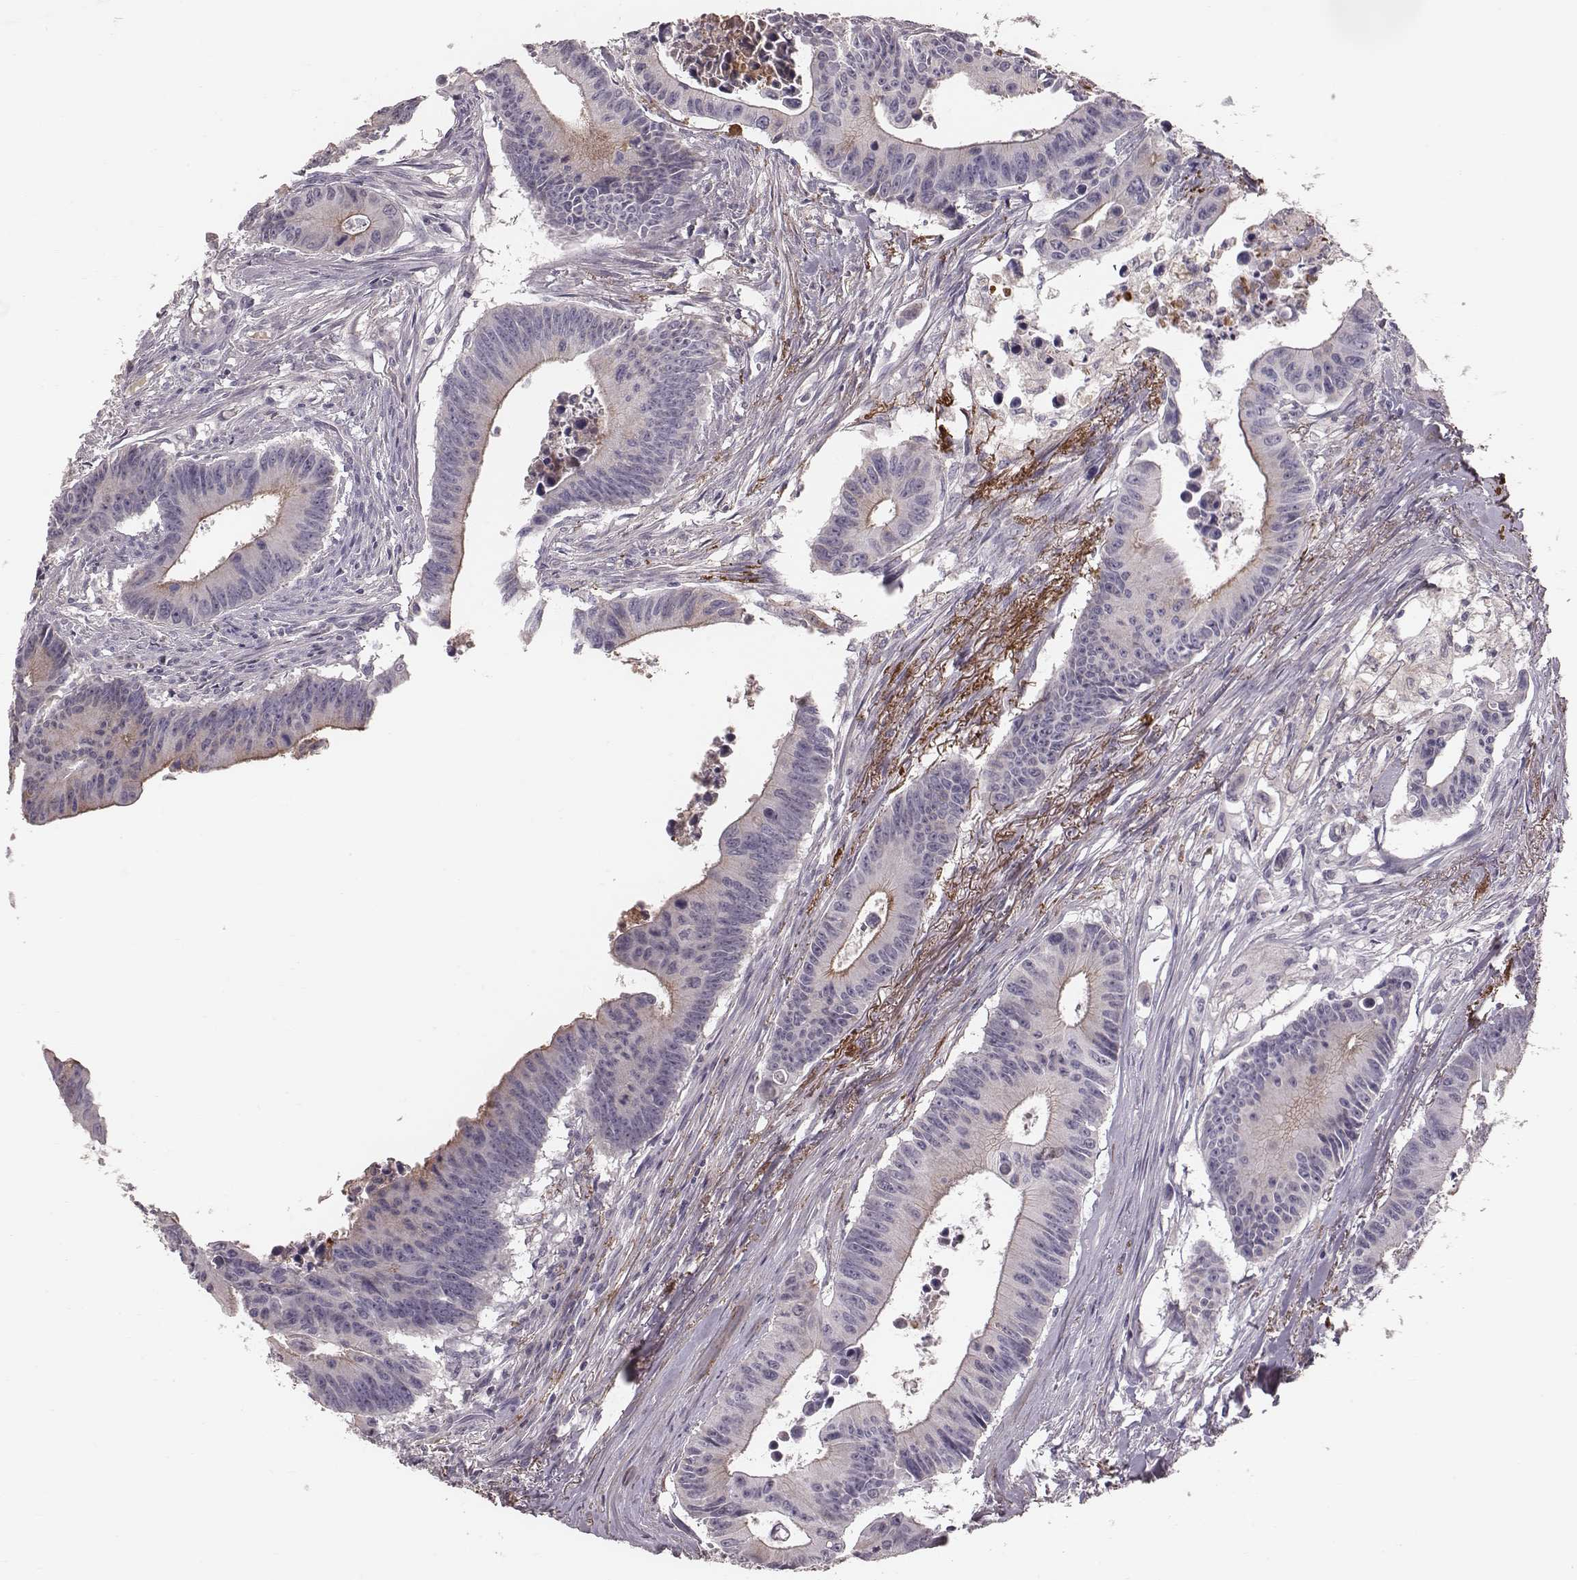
{"staining": {"intensity": "negative", "quantity": "none", "location": "none"}, "tissue": "colorectal cancer", "cell_type": "Tumor cells", "image_type": "cancer", "snomed": [{"axis": "morphology", "description": "Adenocarcinoma, NOS"}, {"axis": "topography", "description": "Colon"}], "caption": "An immunohistochemistry (IHC) photomicrograph of colorectal adenocarcinoma is shown. There is no staining in tumor cells of colorectal adenocarcinoma.", "gene": "CFTR", "patient": {"sex": "female", "age": 87}}